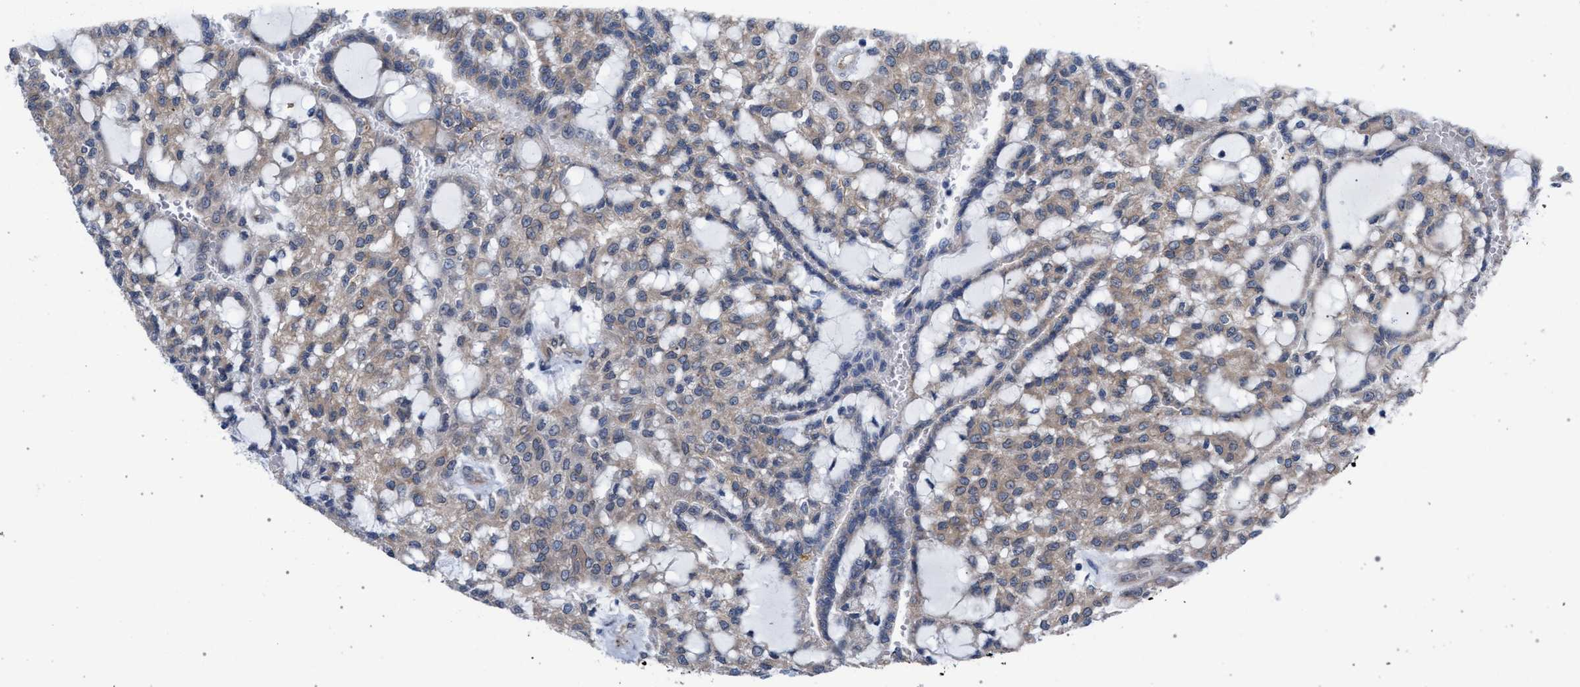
{"staining": {"intensity": "weak", "quantity": ">75%", "location": "cytoplasmic/membranous"}, "tissue": "renal cancer", "cell_type": "Tumor cells", "image_type": "cancer", "snomed": [{"axis": "morphology", "description": "Adenocarcinoma, NOS"}, {"axis": "topography", "description": "Kidney"}], "caption": "A low amount of weak cytoplasmic/membranous staining is identified in approximately >75% of tumor cells in renal adenocarcinoma tissue.", "gene": "ARPC5L", "patient": {"sex": "male", "age": 63}}